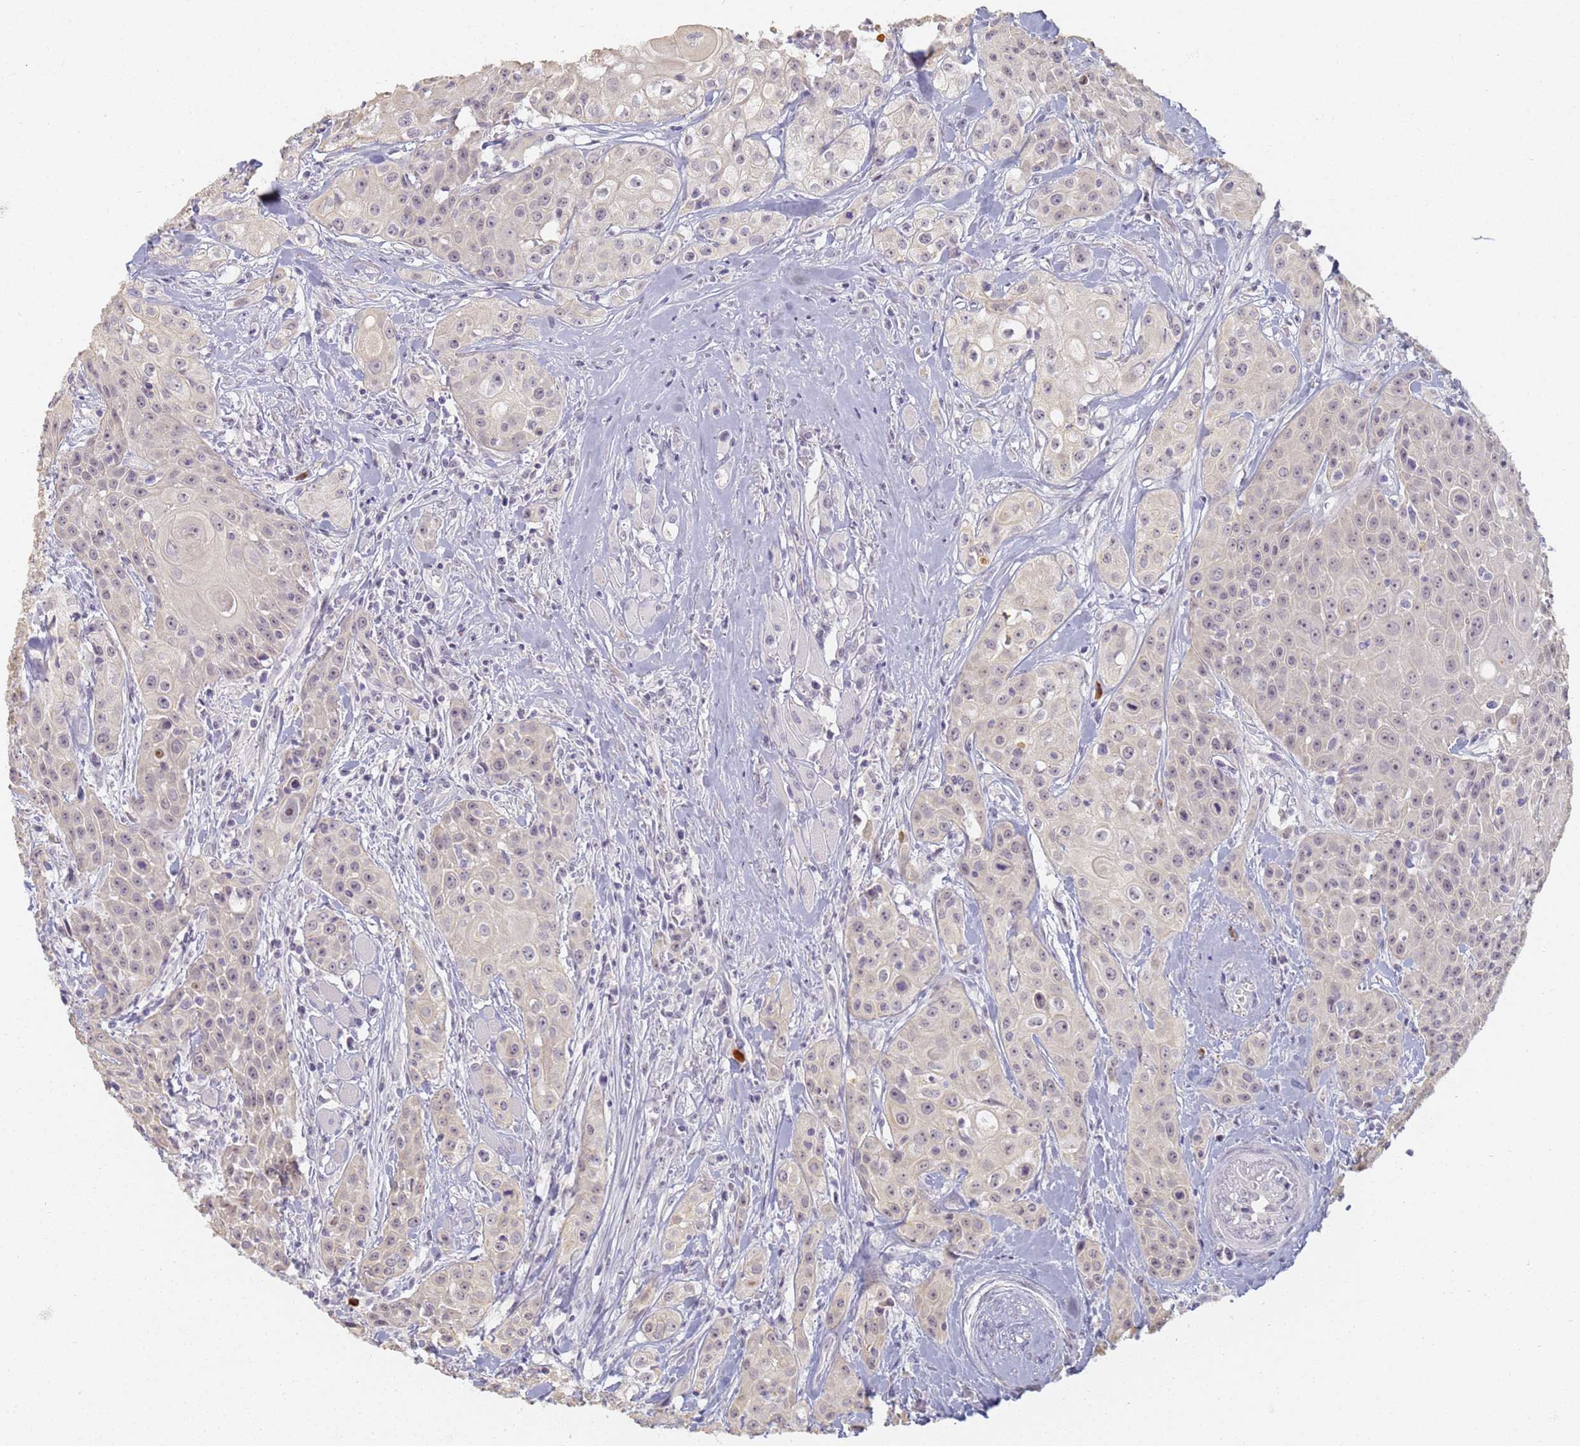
{"staining": {"intensity": "negative", "quantity": "none", "location": "none"}, "tissue": "head and neck cancer", "cell_type": "Tumor cells", "image_type": "cancer", "snomed": [{"axis": "morphology", "description": "Squamous cell carcinoma, NOS"}, {"axis": "topography", "description": "Oral tissue"}, {"axis": "topography", "description": "Head-Neck"}], "caption": "This is an IHC micrograph of human head and neck squamous cell carcinoma. There is no positivity in tumor cells.", "gene": "SLC38A9", "patient": {"sex": "female", "age": 82}}